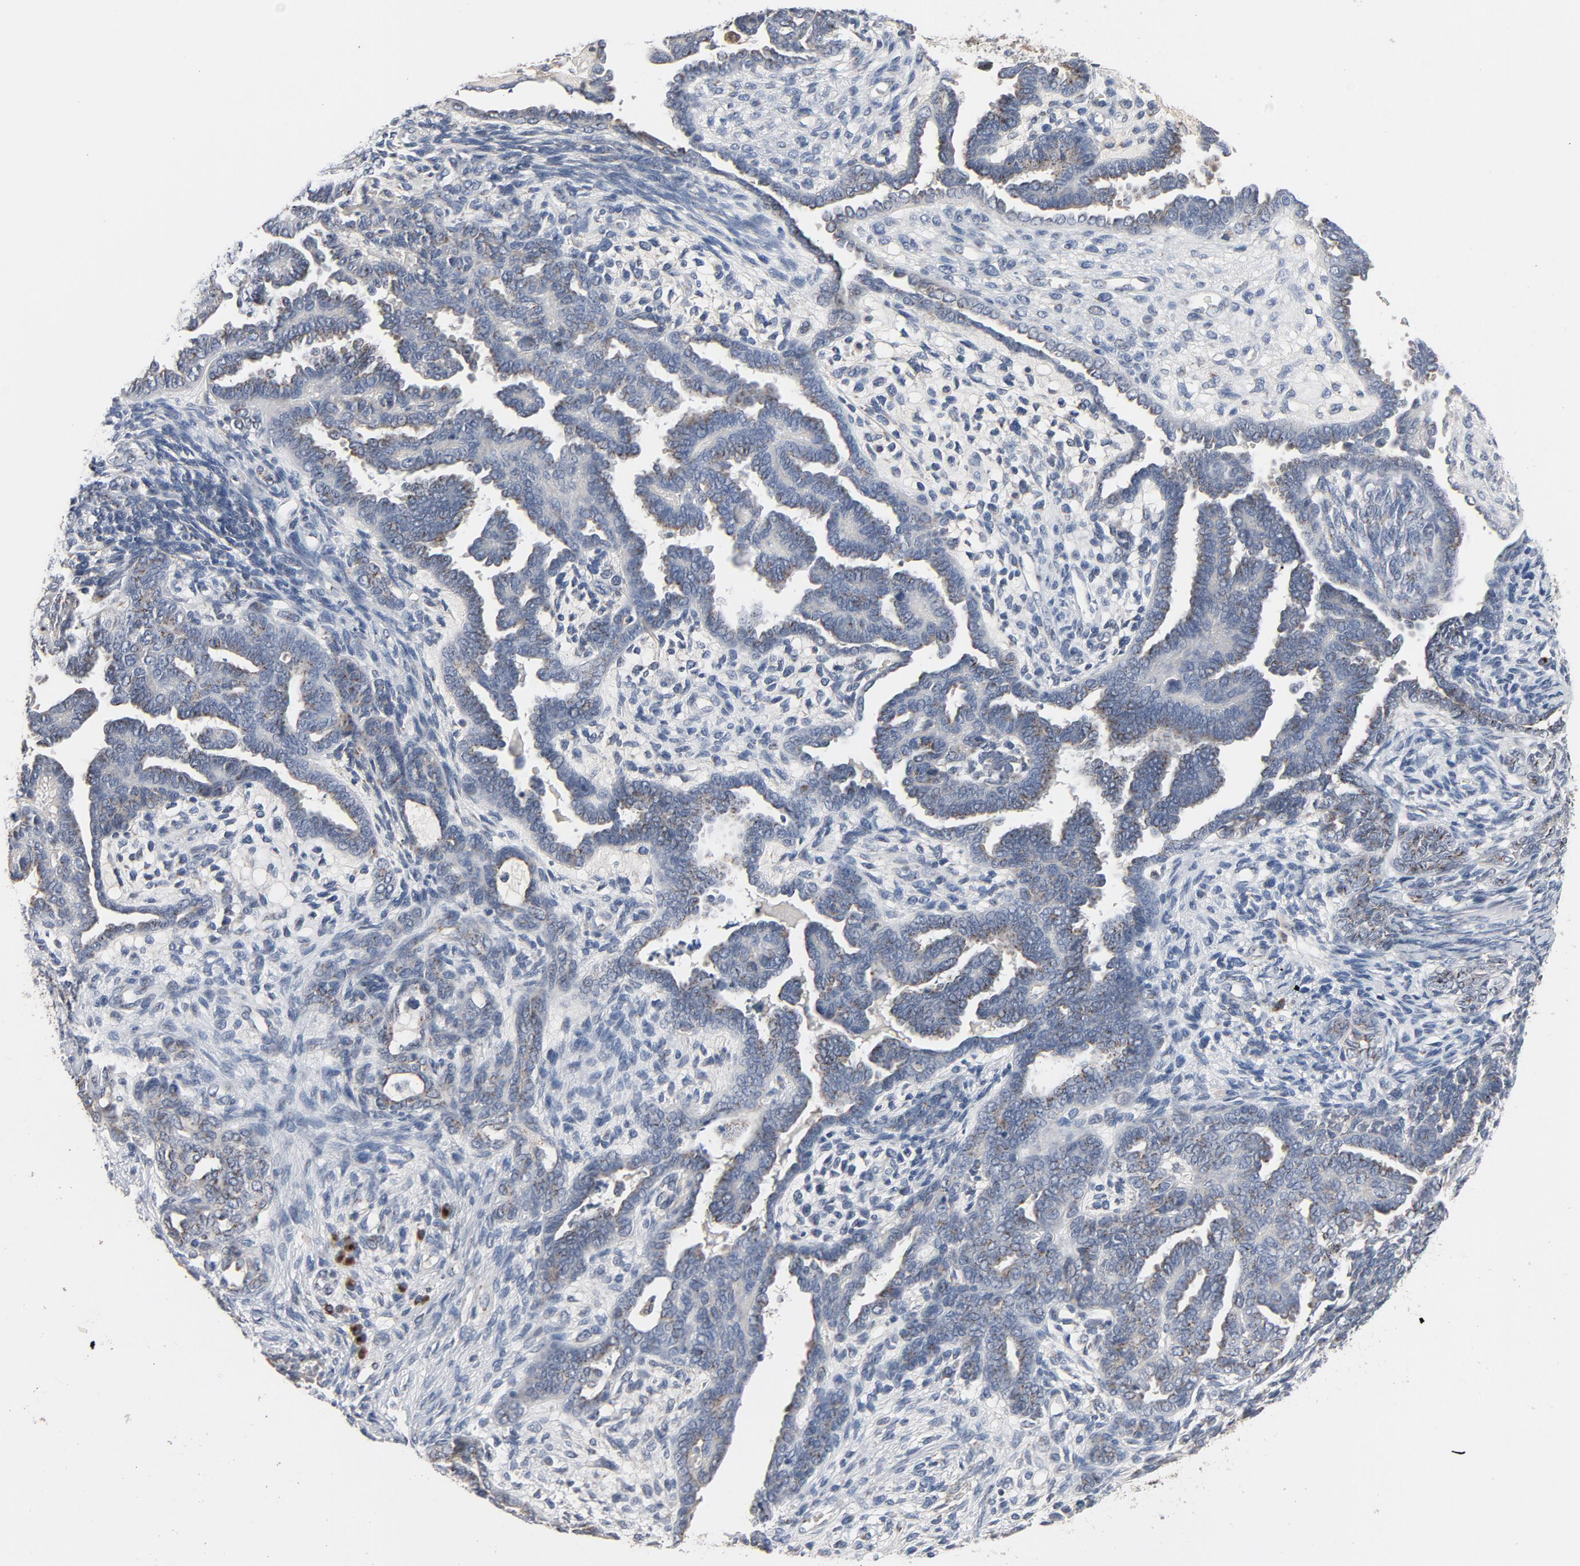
{"staining": {"intensity": "negative", "quantity": "none", "location": "none"}, "tissue": "endometrial cancer", "cell_type": "Tumor cells", "image_type": "cancer", "snomed": [{"axis": "morphology", "description": "Adenocarcinoma, NOS"}, {"axis": "topography", "description": "Endometrium"}], "caption": "Tumor cells show no significant staining in endometrial cancer. (Brightfield microscopy of DAB immunohistochemistry (IHC) at high magnification).", "gene": "LMAN2", "patient": {"sex": "female", "age": 75}}